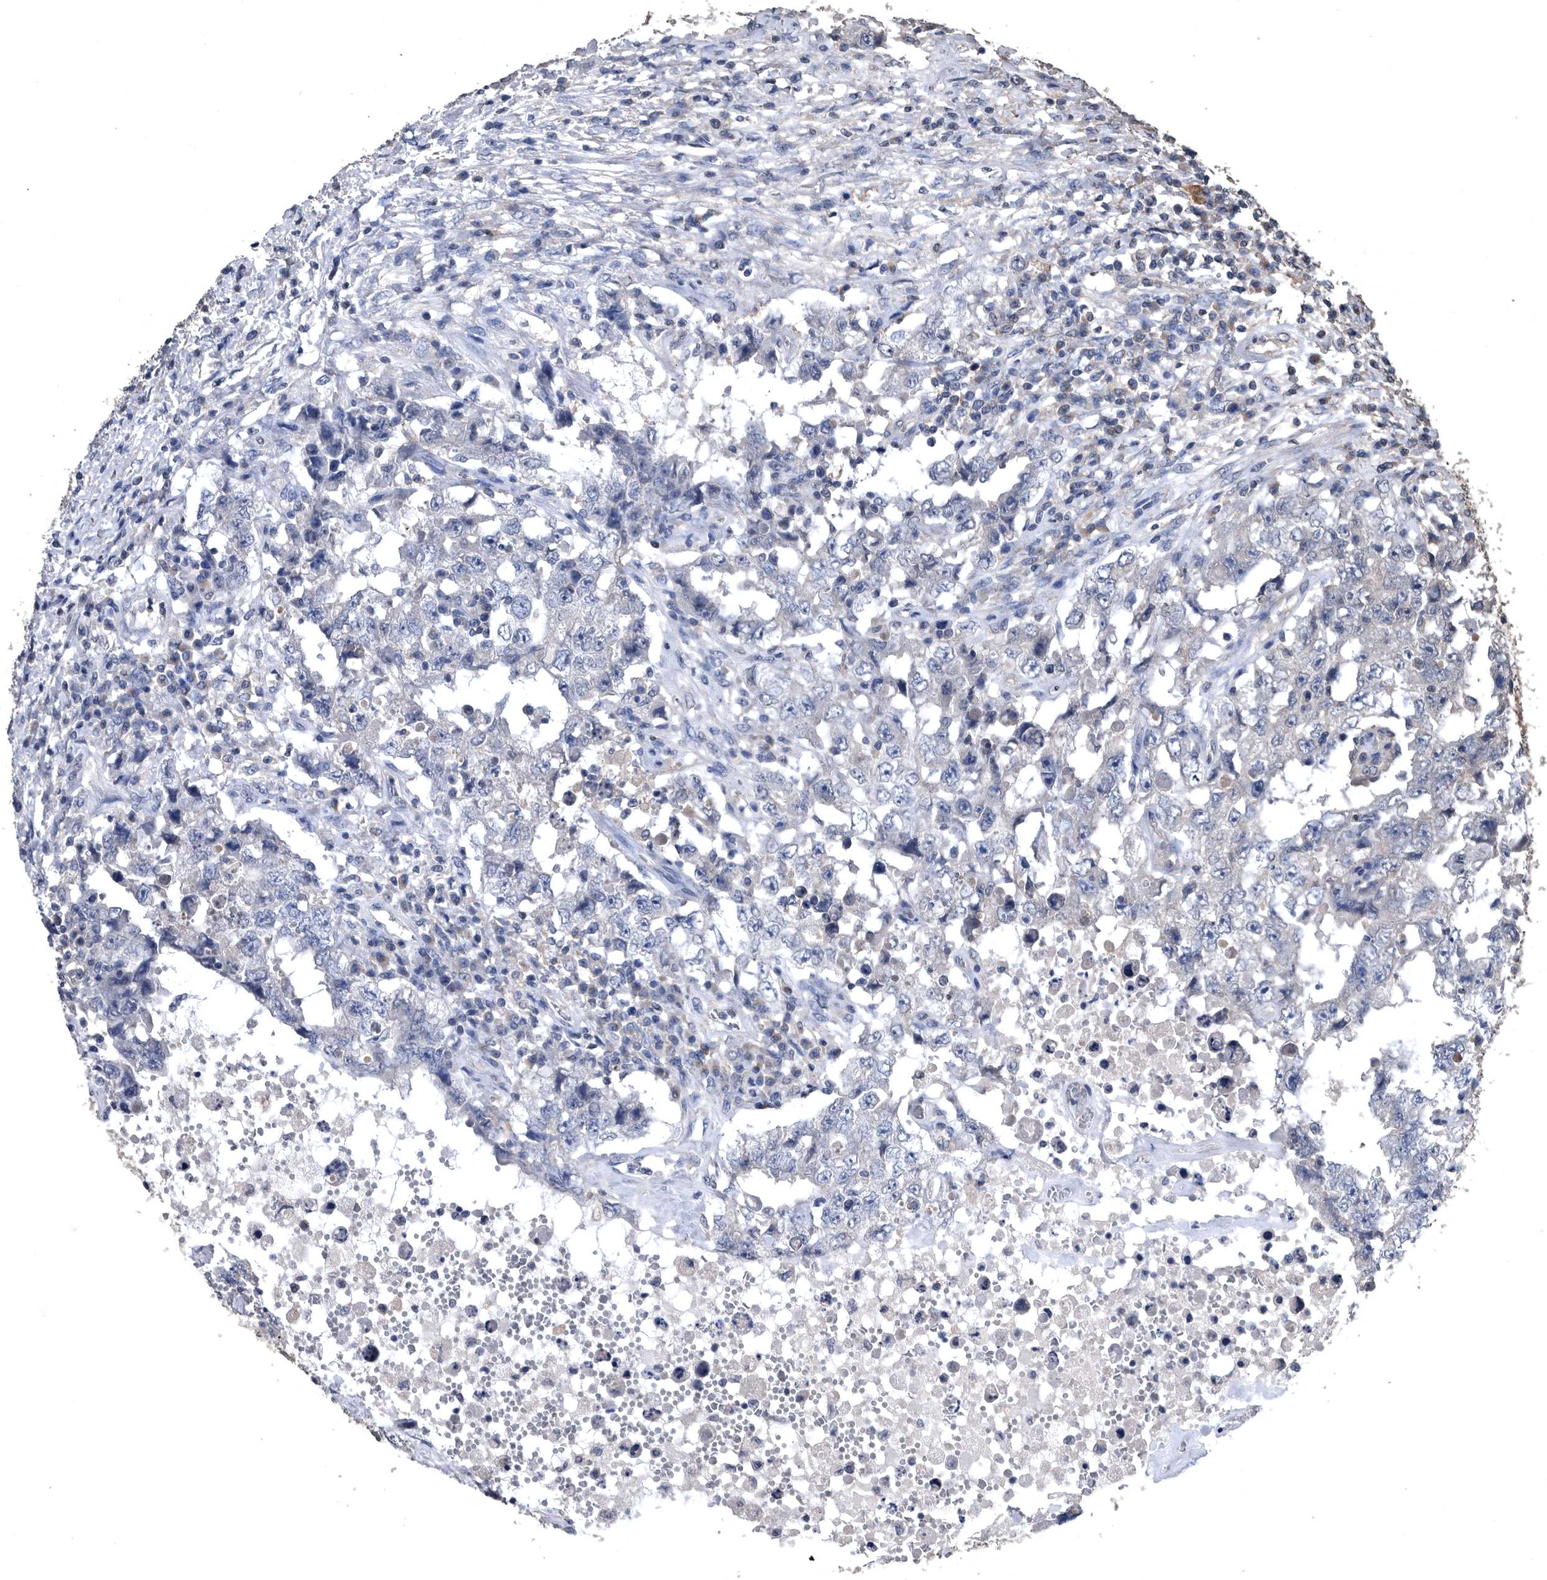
{"staining": {"intensity": "negative", "quantity": "none", "location": "none"}, "tissue": "testis cancer", "cell_type": "Tumor cells", "image_type": "cancer", "snomed": [{"axis": "morphology", "description": "Carcinoma, Embryonal, NOS"}, {"axis": "topography", "description": "Testis"}], "caption": "High magnification brightfield microscopy of embryonal carcinoma (testis) stained with DAB (3,3'-diaminobenzidine) (brown) and counterstained with hematoxylin (blue): tumor cells show no significant expression.", "gene": "NRBP1", "patient": {"sex": "male", "age": 26}}